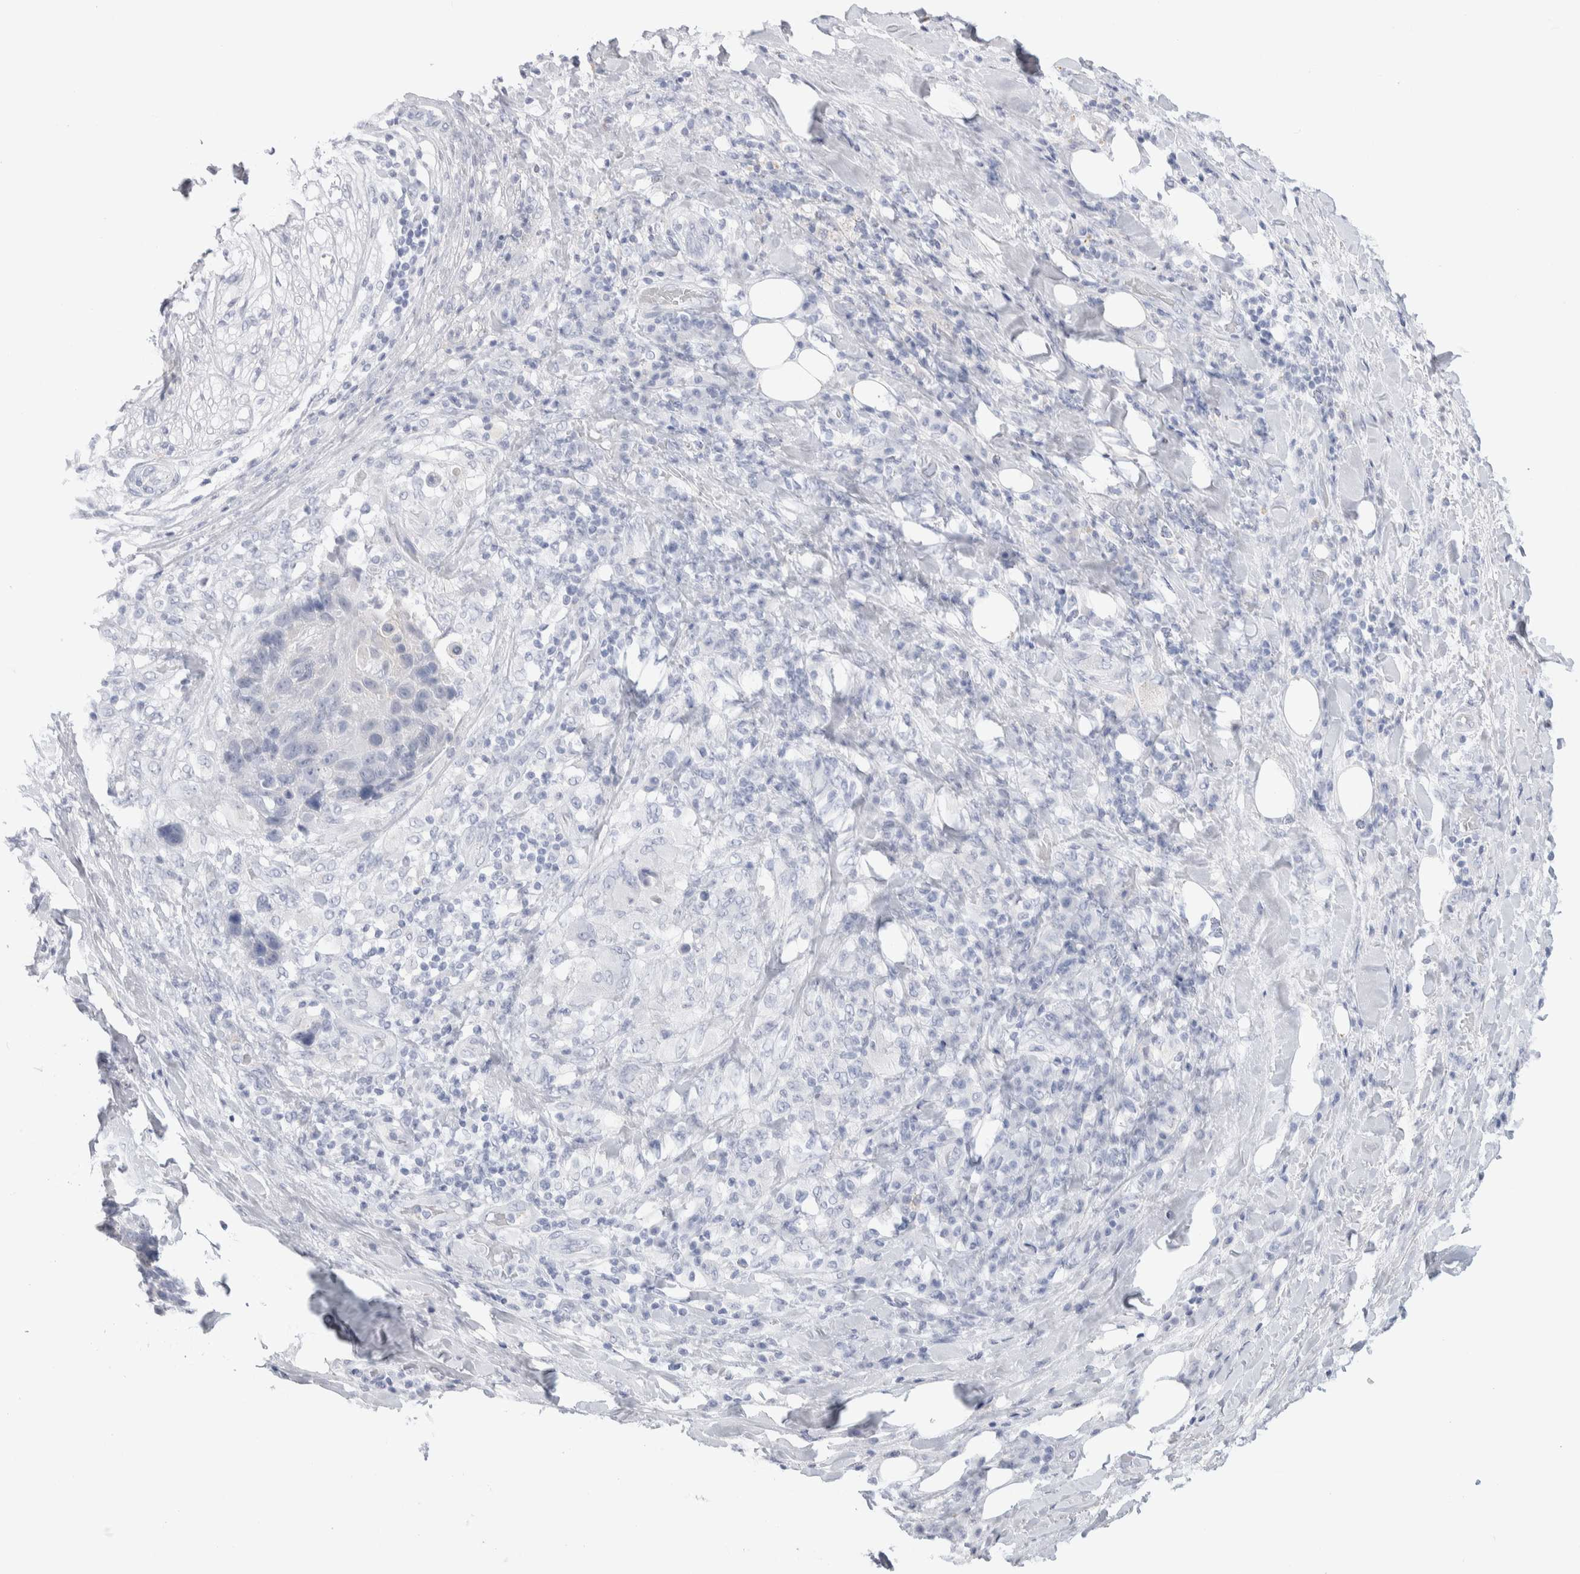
{"staining": {"intensity": "negative", "quantity": "none", "location": "none"}, "tissue": "lung cancer", "cell_type": "Tumor cells", "image_type": "cancer", "snomed": [{"axis": "morphology", "description": "Squamous cell carcinoma, NOS"}, {"axis": "topography", "description": "Lung"}], "caption": "Immunohistochemical staining of lung squamous cell carcinoma reveals no significant expression in tumor cells. (DAB immunohistochemistry (IHC), high magnification).", "gene": "GDA", "patient": {"sex": "male", "age": 66}}